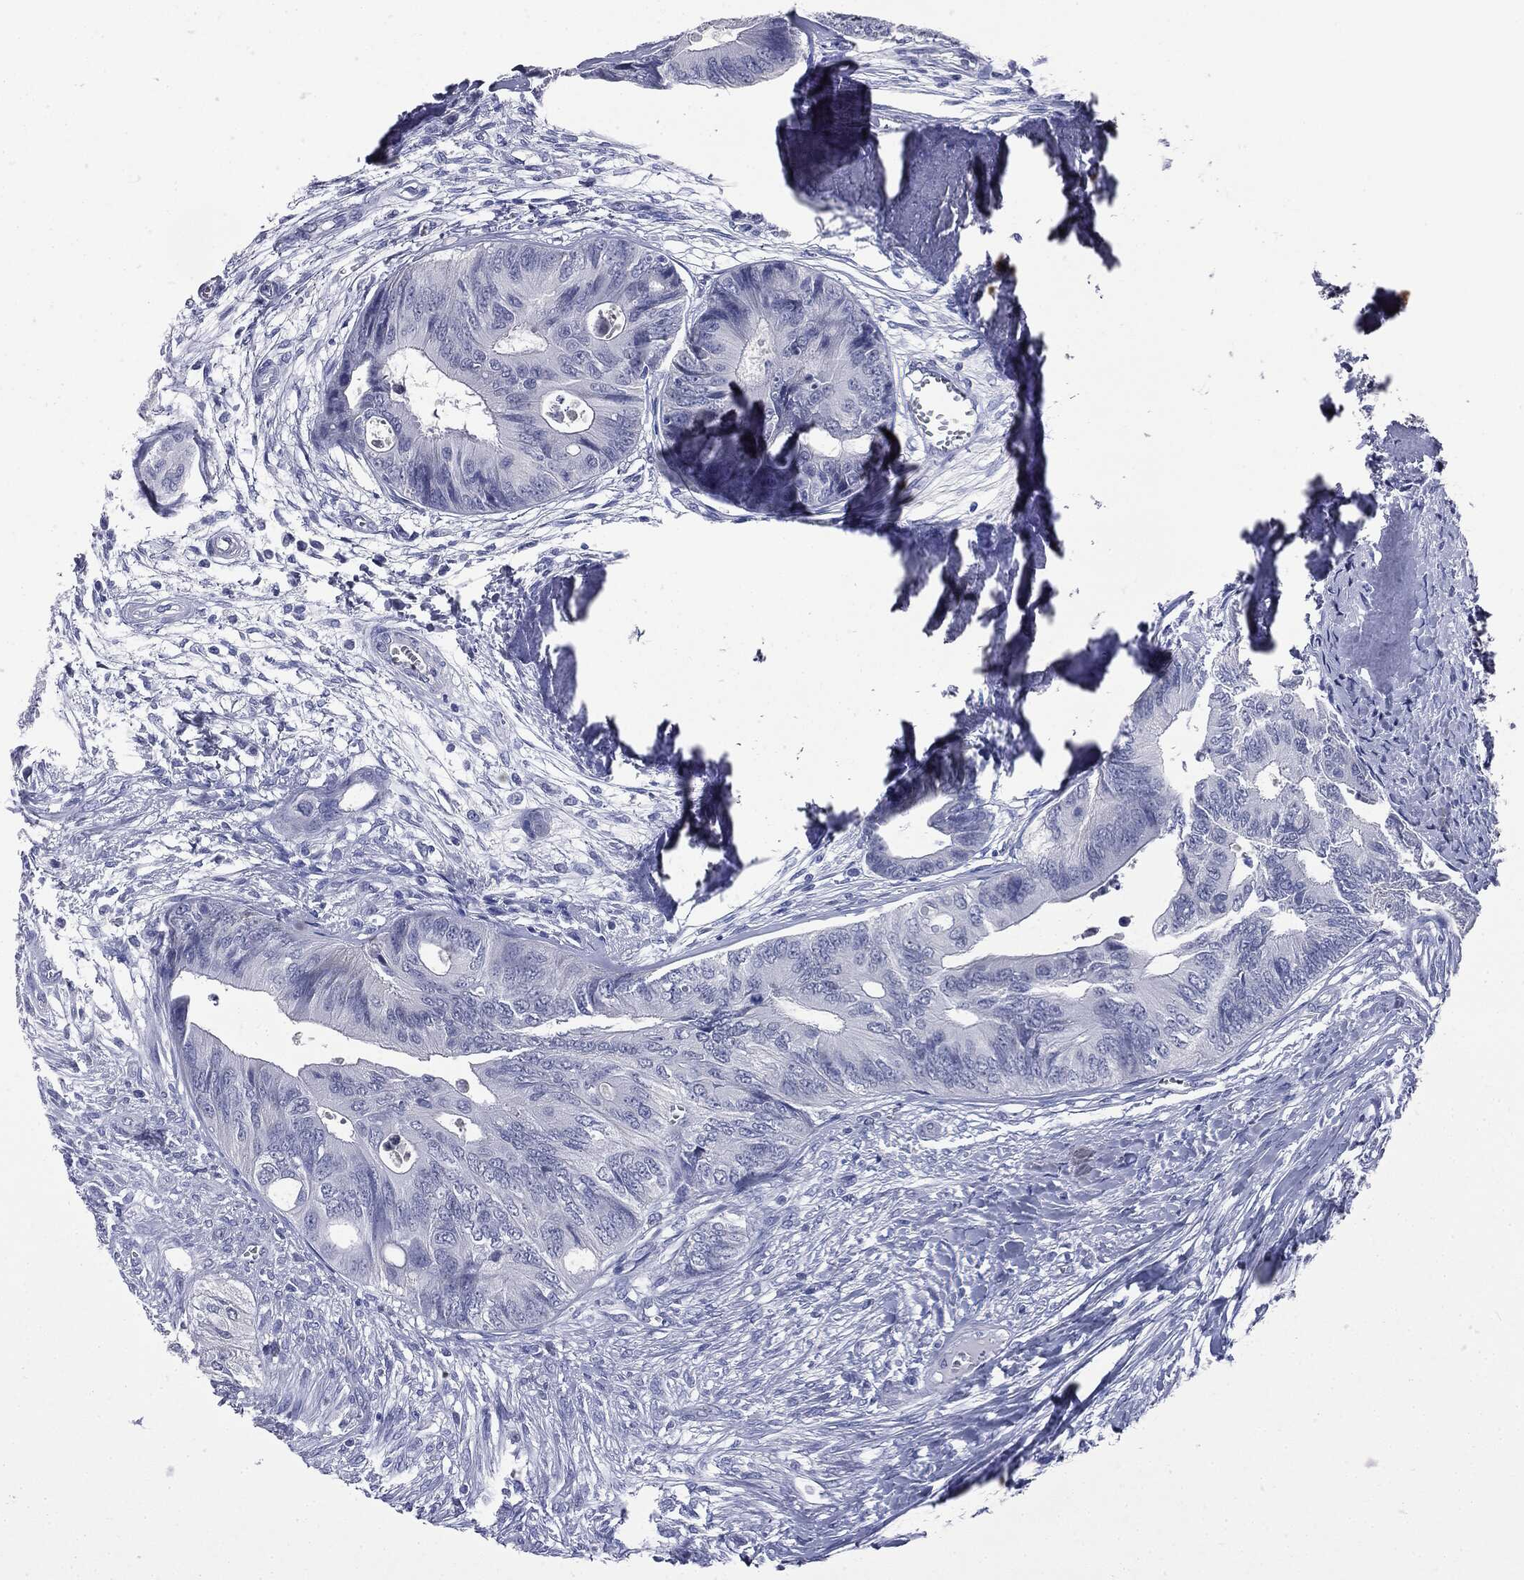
{"staining": {"intensity": "negative", "quantity": "none", "location": "none"}, "tissue": "colorectal cancer", "cell_type": "Tumor cells", "image_type": "cancer", "snomed": [{"axis": "morphology", "description": "Normal tissue, NOS"}, {"axis": "morphology", "description": "Adenocarcinoma, NOS"}, {"axis": "topography", "description": "Colon"}], "caption": "Colorectal cancer (adenocarcinoma) was stained to show a protein in brown. There is no significant positivity in tumor cells.", "gene": "ATP2A1", "patient": {"sex": "male", "age": 65}}